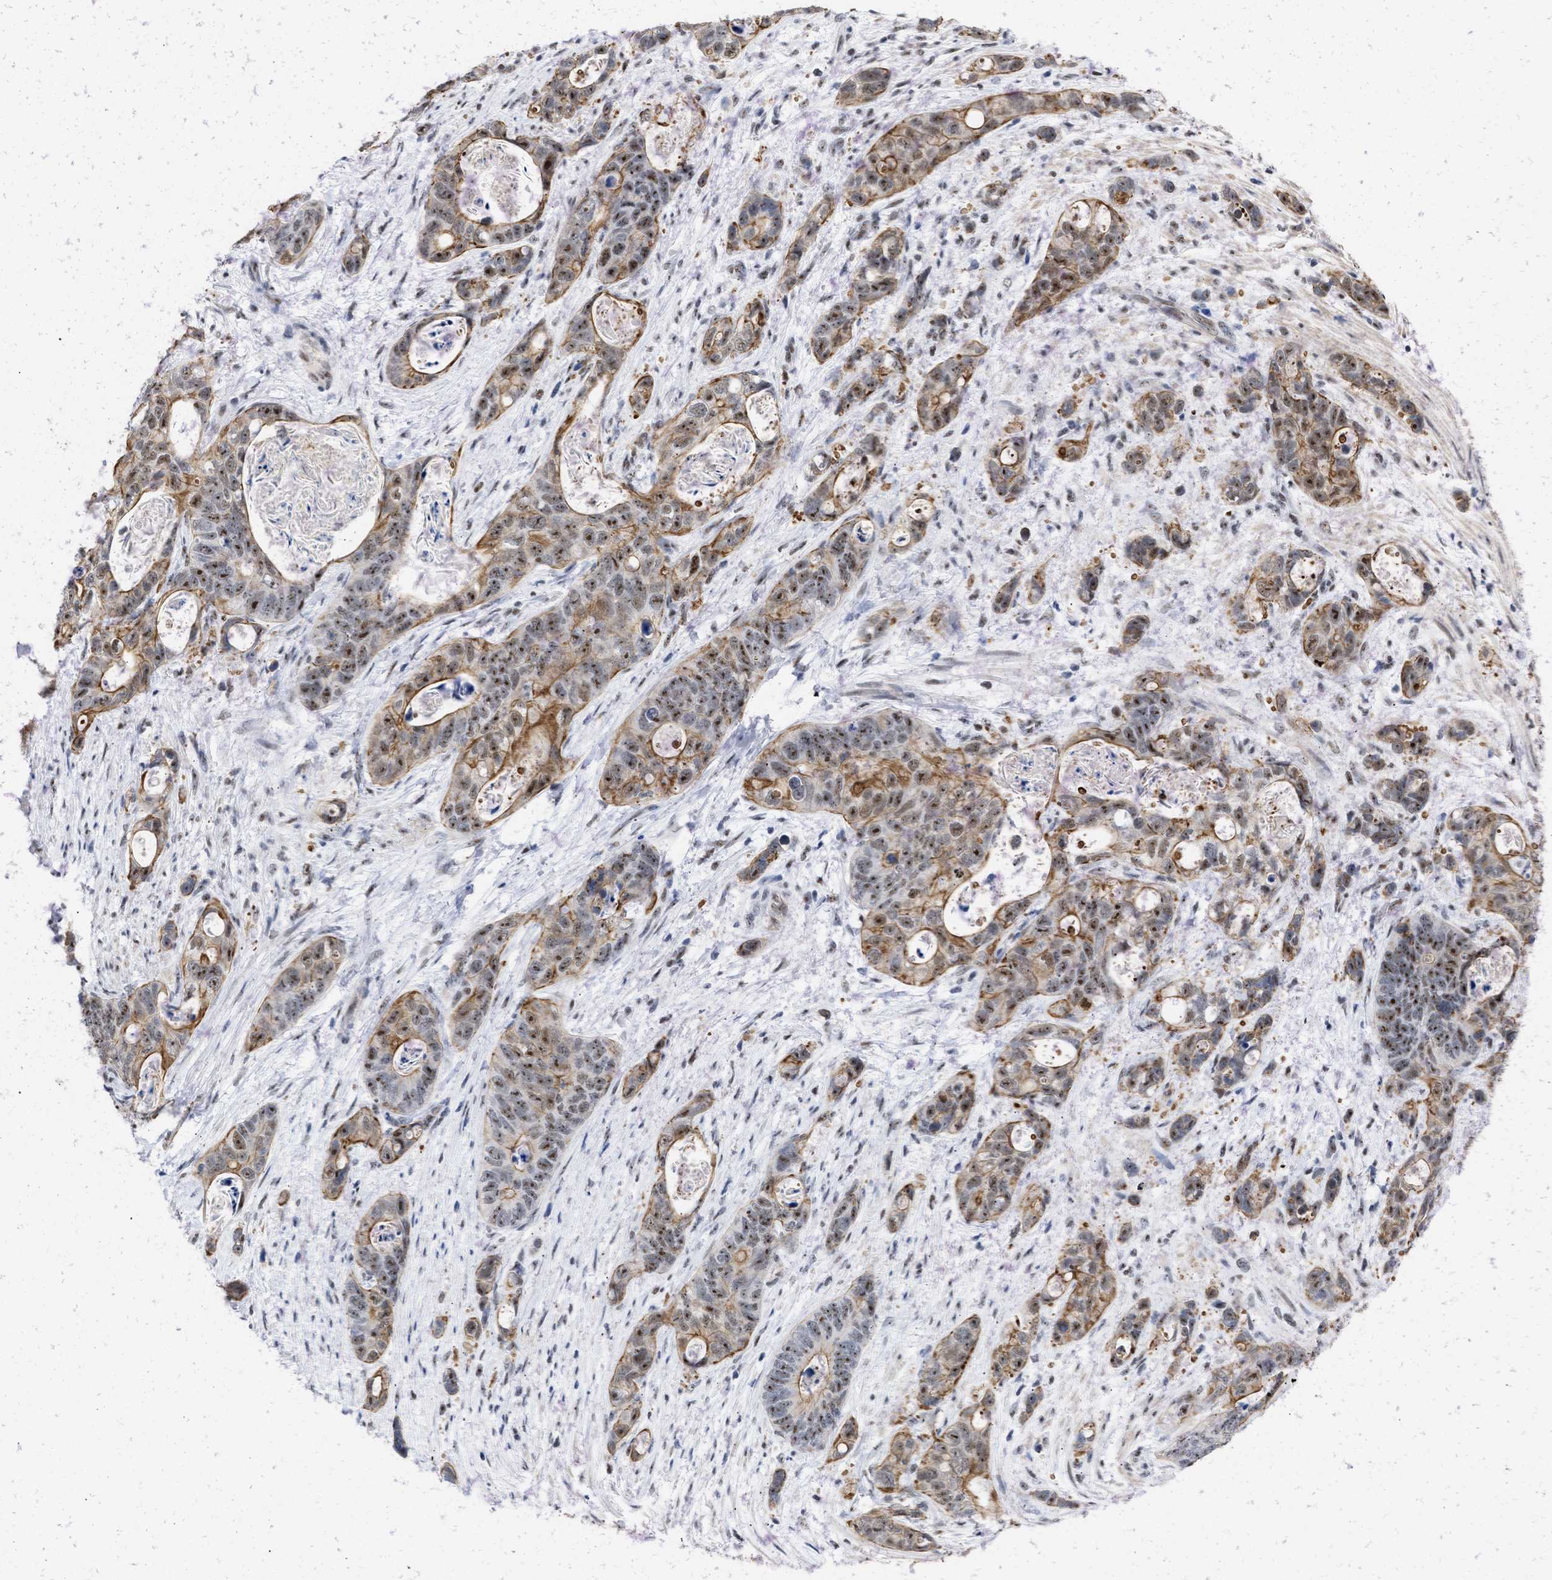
{"staining": {"intensity": "moderate", "quantity": ">75%", "location": "cytoplasmic/membranous,nuclear"}, "tissue": "stomach cancer", "cell_type": "Tumor cells", "image_type": "cancer", "snomed": [{"axis": "morphology", "description": "Normal tissue, NOS"}, {"axis": "morphology", "description": "Adenocarcinoma, NOS"}, {"axis": "topography", "description": "Stomach"}], "caption": "A medium amount of moderate cytoplasmic/membranous and nuclear positivity is seen in approximately >75% of tumor cells in stomach cancer tissue.", "gene": "DDX41", "patient": {"sex": "female", "age": 89}}